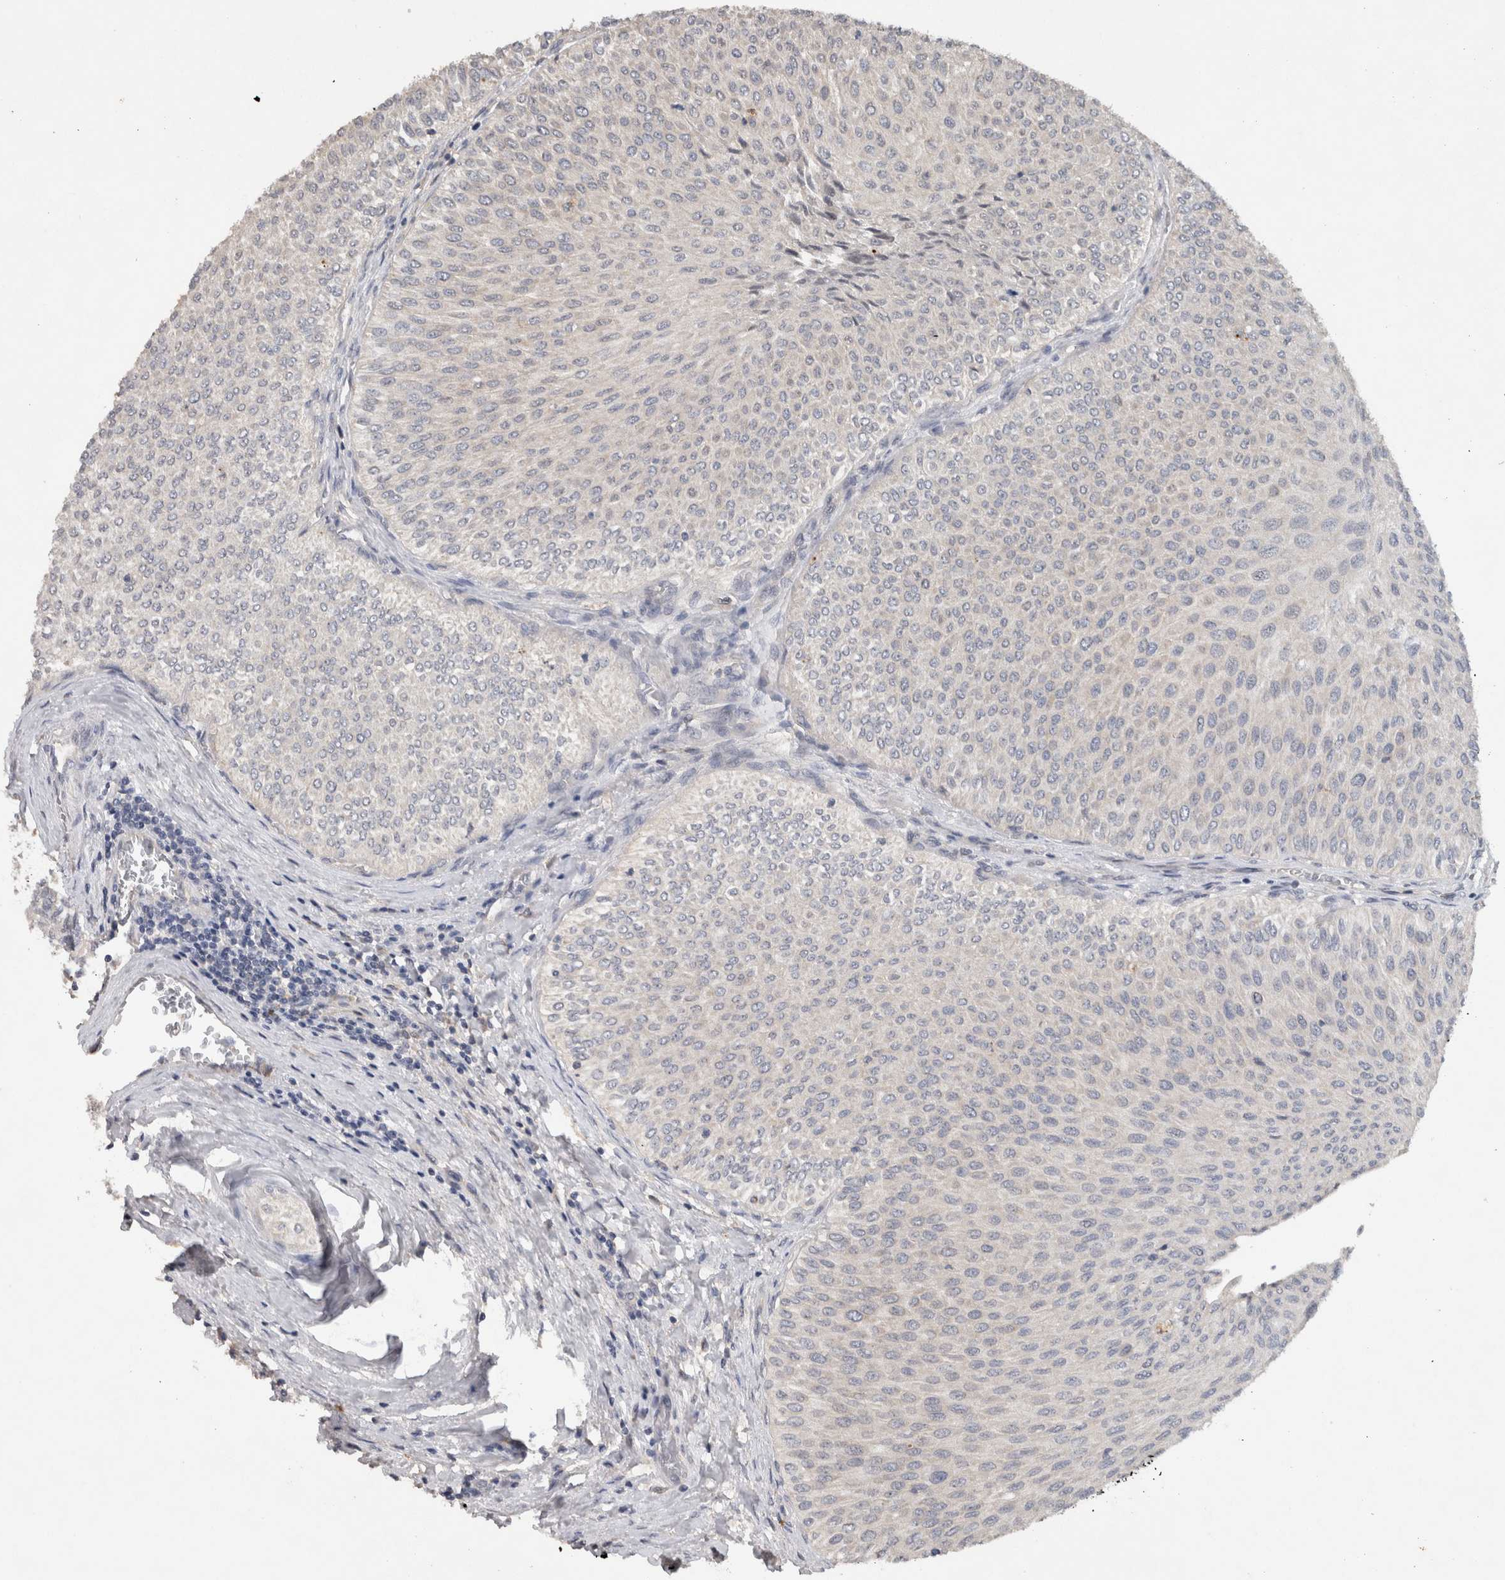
{"staining": {"intensity": "negative", "quantity": "none", "location": "none"}, "tissue": "urothelial cancer", "cell_type": "Tumor cells", "image_type": "cancer", "snomed": [{"axis": "morphology", "description": "Urothelial carcinoma, Low grade"}, {"axis": "topography", "description": "Urinary bladder"}], "caption": "This is an IHC histopathology image of human low-grade urothelial carcinoma. There is no positivity in tumor cells.", "gene": "HEXD", "patient": {"sex": "male", "age": 78}}